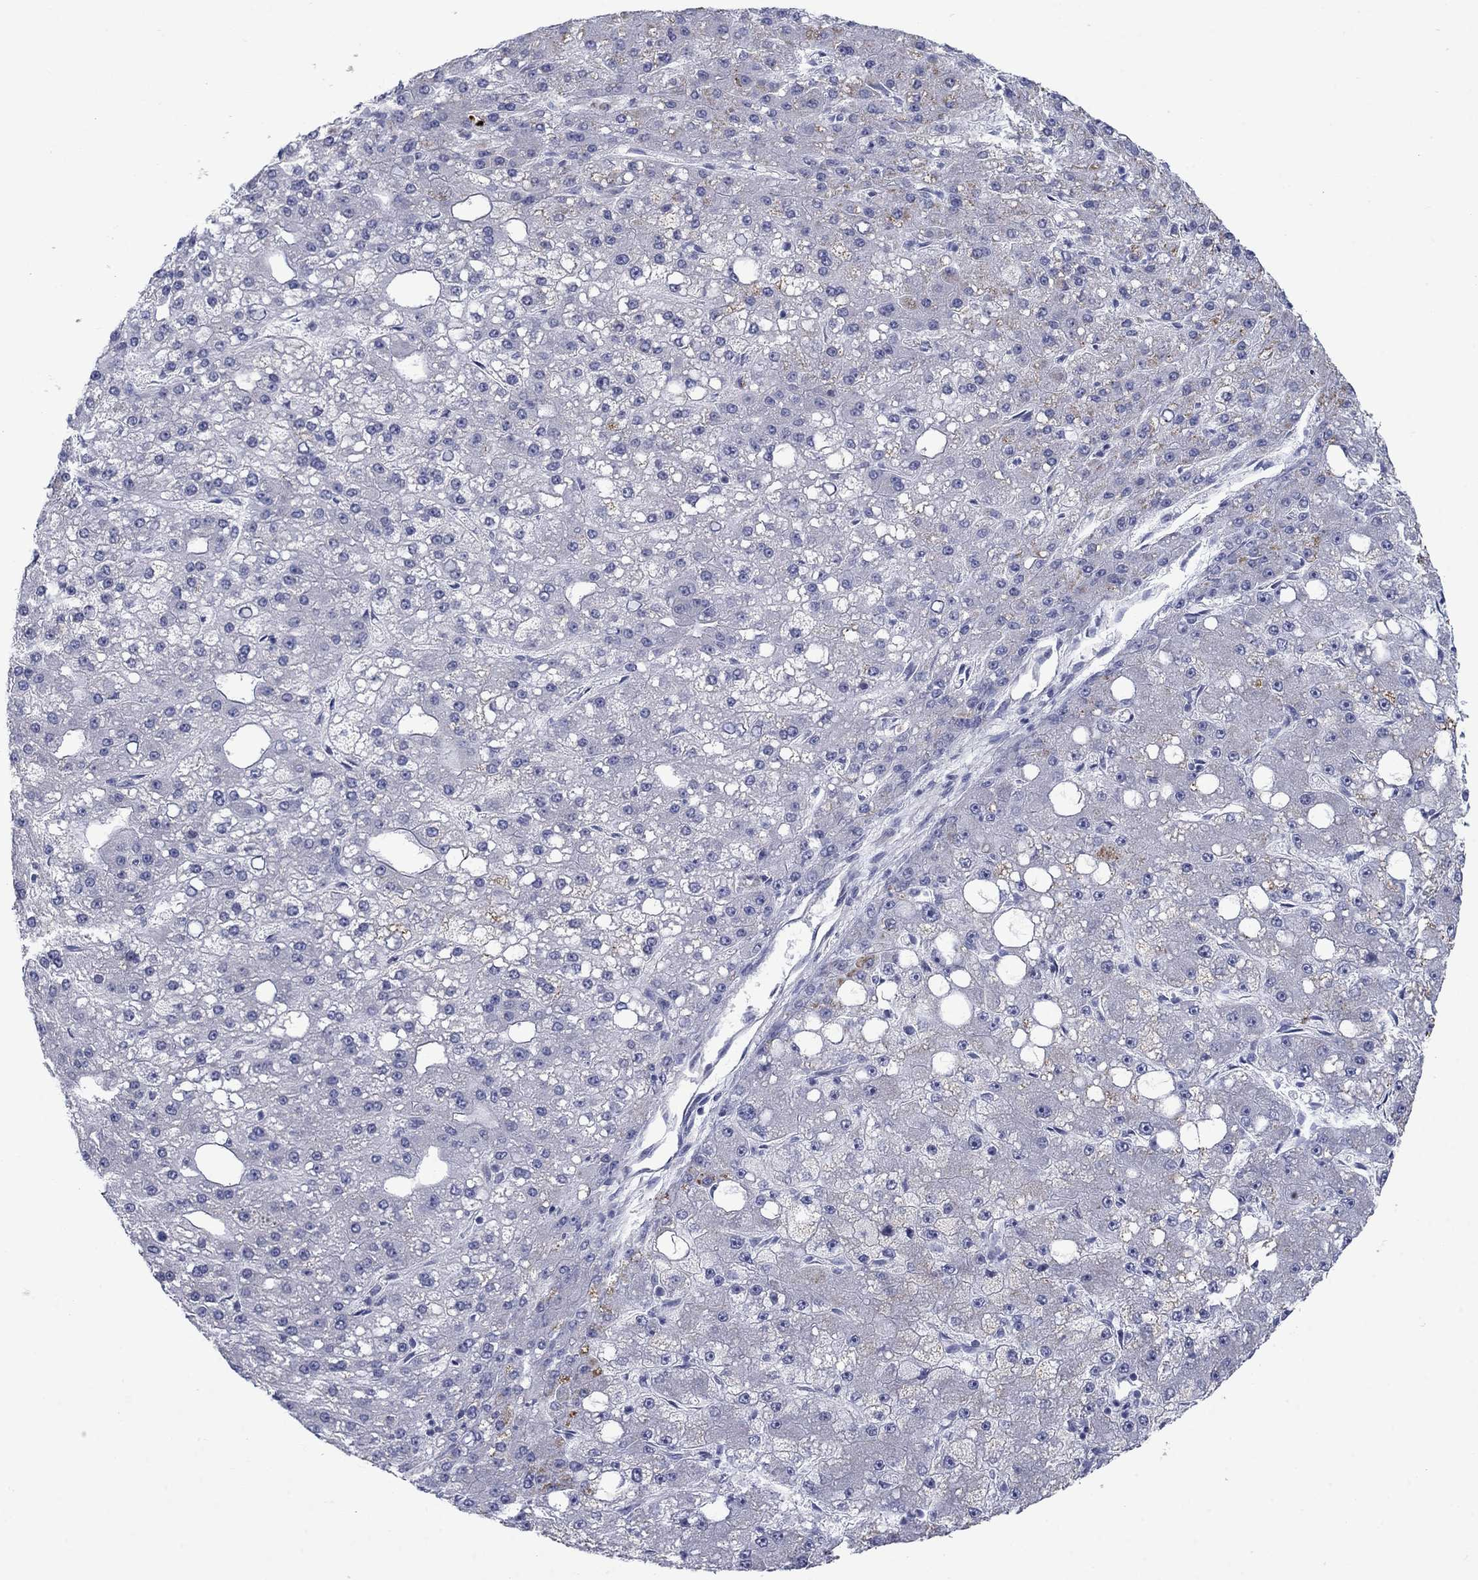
{"staining": {"intensity": "negative", "quantity": "none", "location": "none"}, "tissue": "liver cancer", "cell_type": "Tumor cells", "image_type": "cancer", "snomed": [{"axis": "morphology", "description": "Carcinoma, Hepatocellular, NOS"}, {"axis": "topography", "description": "Liver"}], "caption": "IHC of liver cancer (hepatocellular carcinoma) reveals no staining in tumor cells. (DAB immunohistochemistry visualized using brightfield microscopy, high magnification).", "gene": "FXR1", "patient": {"sex": "male", "age": 67}}